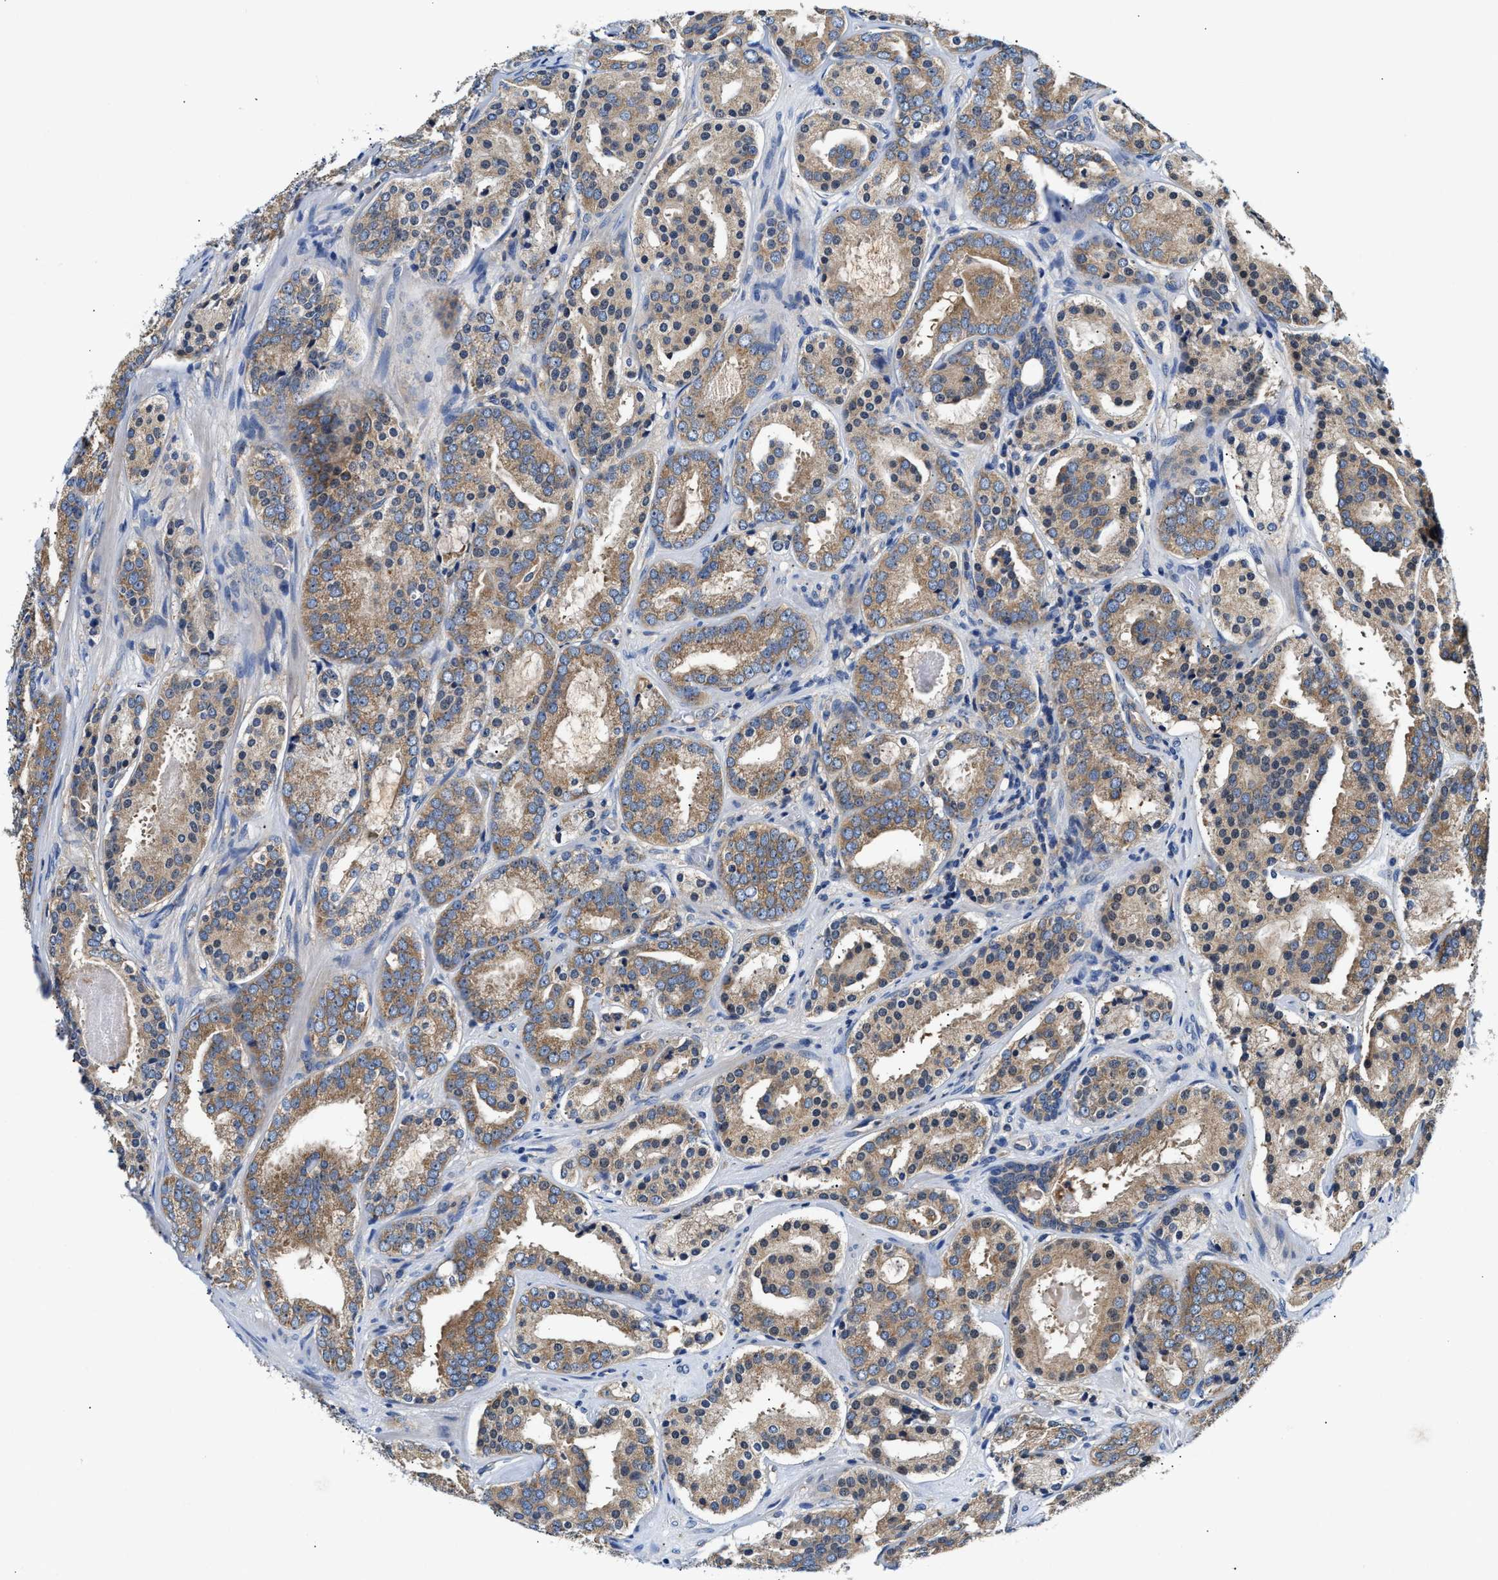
{"staining": {"intensity": "moderate", "quantity": ">75%", "location": "cytoplasmic/membranous"}, "tissue": "prostate cancer", "cell_type": "Tumor cells", "image_type": "cancer", "snomed": [{"axis": "morphology", "description": "Adenocarcinoma, Low grade"}, {"axis": "topography", "description": "Prostate"}], "caption": "Protein staining of prostate cancer tissue exhibits moderate cytoplasmic/membranous staining in approximately >75% of tumor cells. Immunohistochemistry stains the protein in brown and the nuclei are stained blue.", "gene": "FAM185A", "patient": {"sex": "male", "age": 69}}